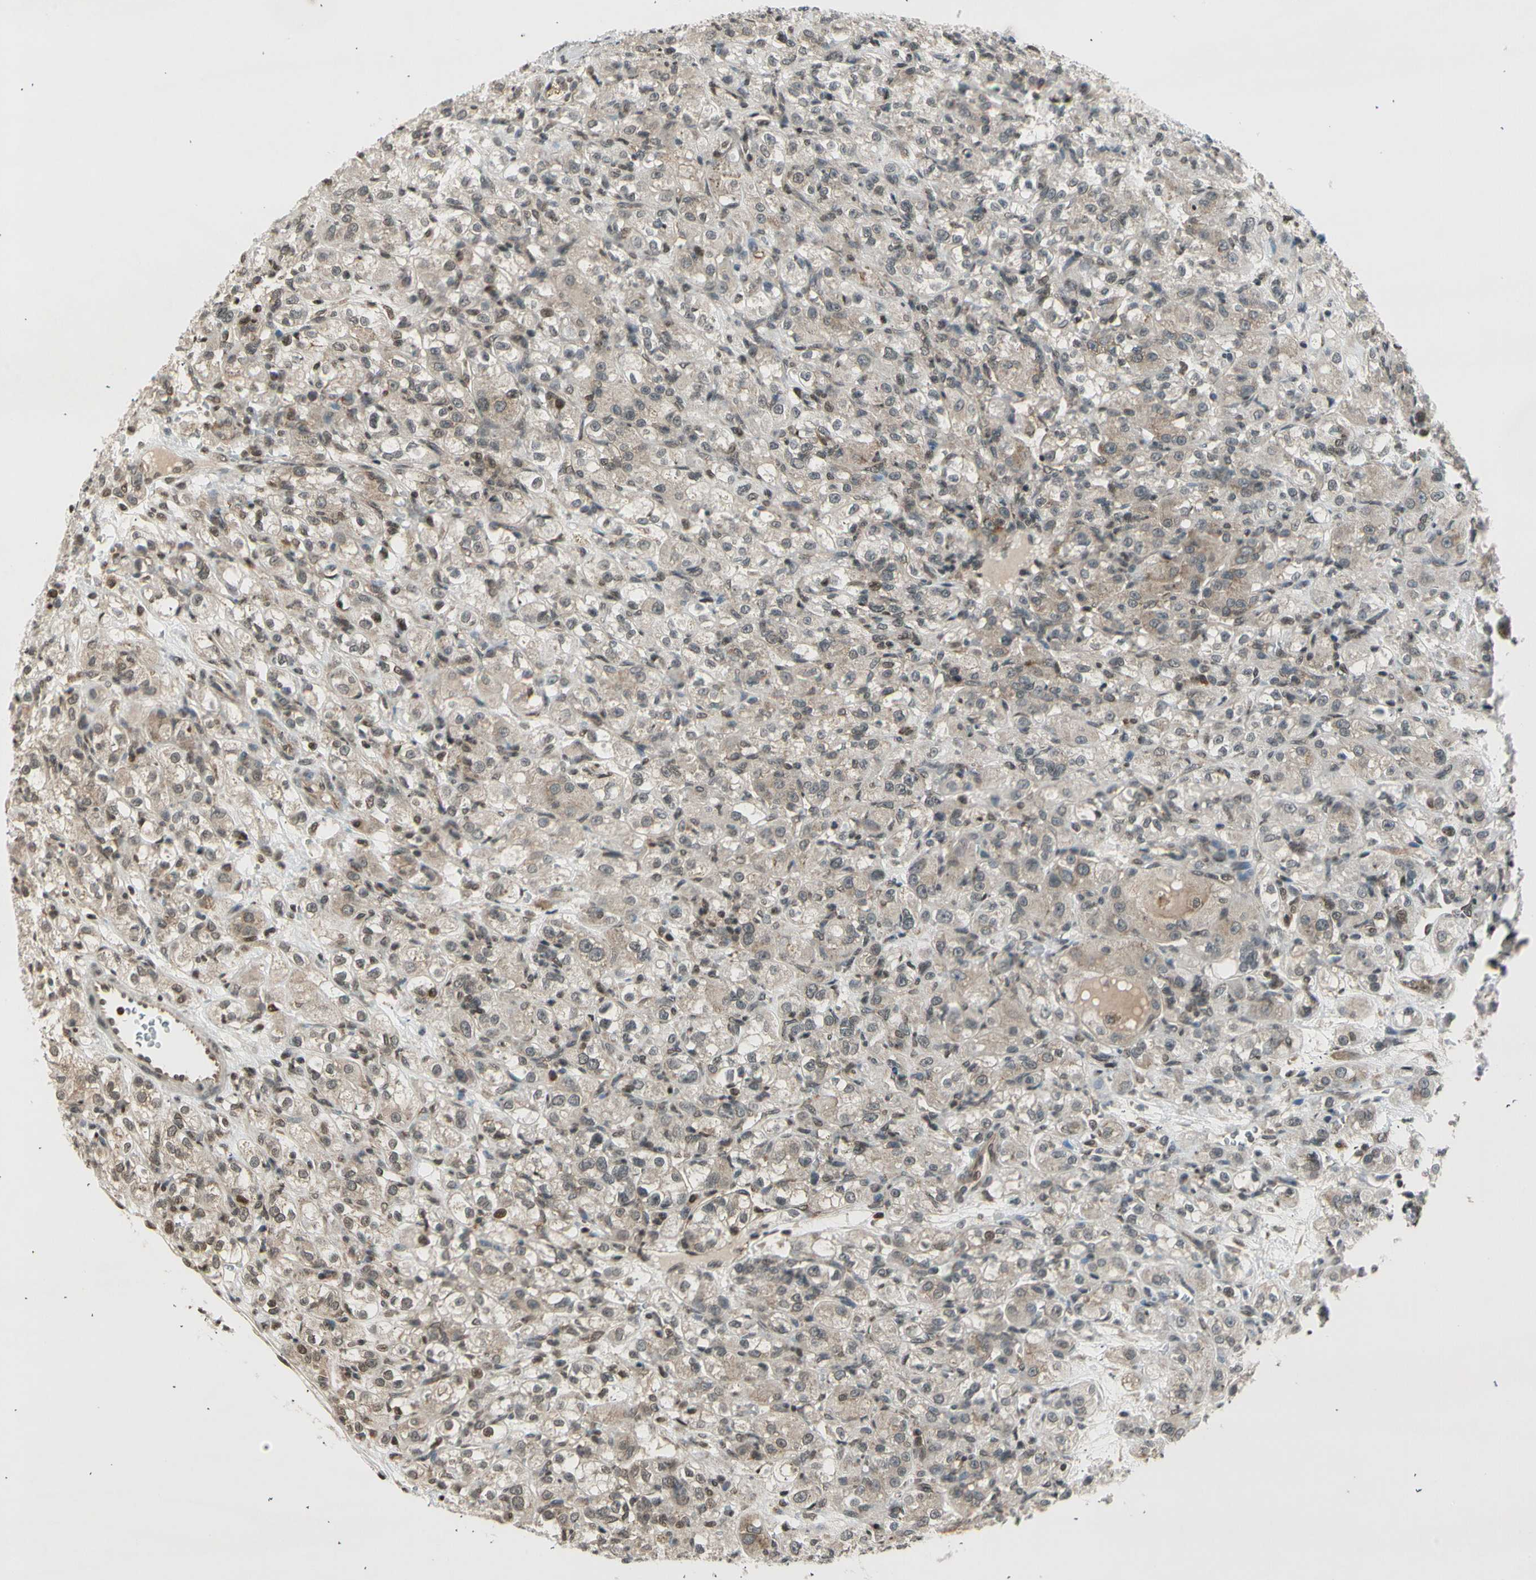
{"staining": {"intensity": "weak", "quantity": "25%-75%", "location": "cytoplasmic/membranous"}, "tissue": "renal cancer", "cell_type": "Tumor cells", "image_type": "cancer", "snomed": [{"axis": "morphology", "description": "Normal tissue, NOS"}, {"axis": "morphology", "description": "Adenocarcinoma, NOS"}, {"axis": "topography", "description": "Kidney"}], "caption": "High-magnification brightfield microscopy of adenocarcinoma (renal) stained with DAB (brown) and counterstained with hematoxylin (blue). tumor cells exhibit weak cytoplasmic/membranous positivity is appreciated in about25%-75% of cells.", "gene": "SMN2", "patient": {"sex": "male", "age": 61}}